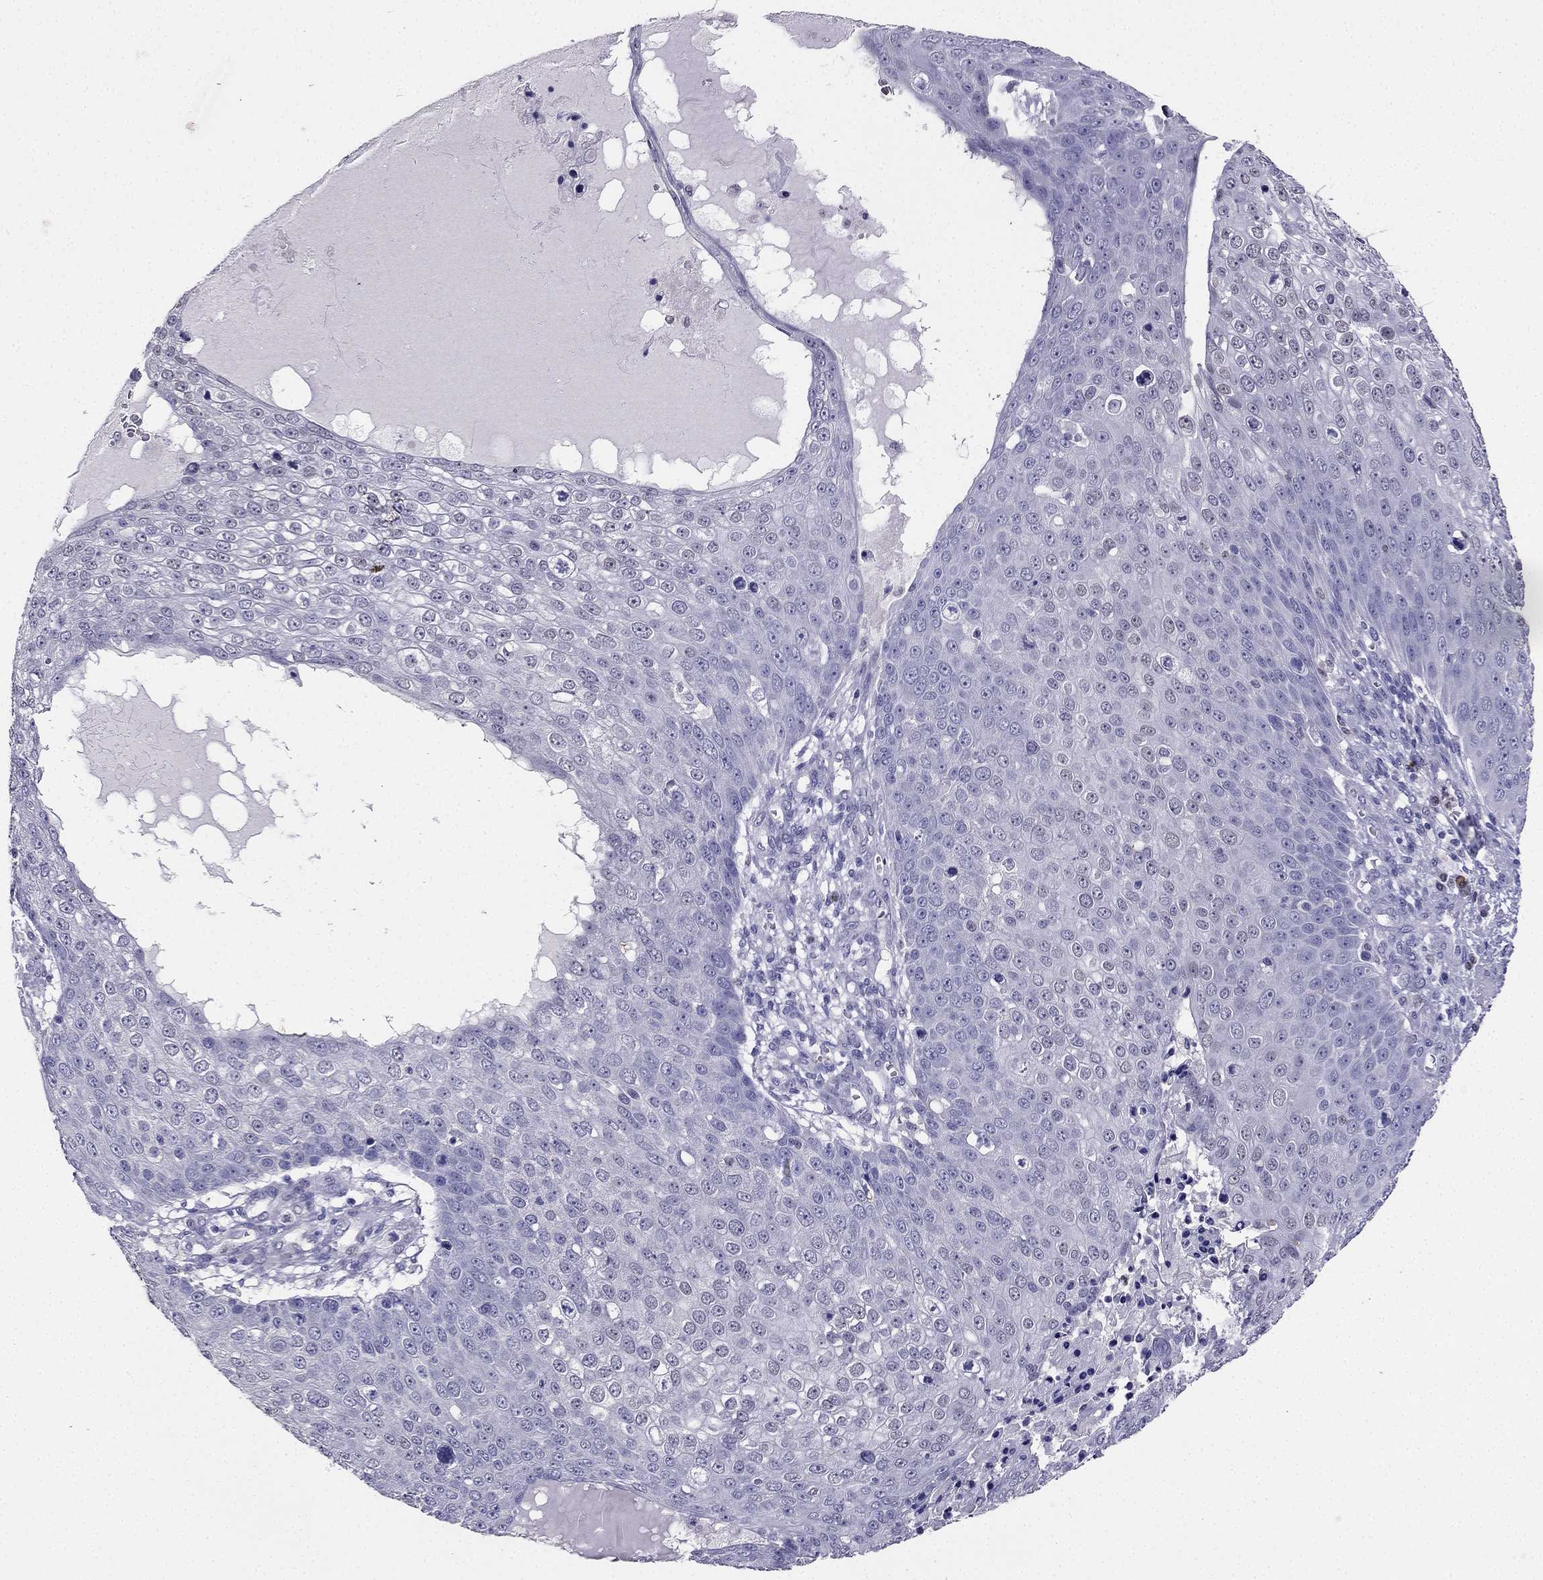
{"staining": {"intensity": "negative", "quantity": "none", "location": "none"}, "tissue": "skin cancer", "cell_type": "Tumor cells", "image_type": "cancer", "snomed": [{"axis": "morphology", "description": "Squamous cell carcinoma, NOS"}, {"axis": "topography", "description": "Skin"}], "caption": "Squamous cell carcinoma (skin) was stained to show a protein in brown. There is no significant staining in tumor cells.", "gene": "ARID3A", "patient": {"sex": "male", "age": 71}}